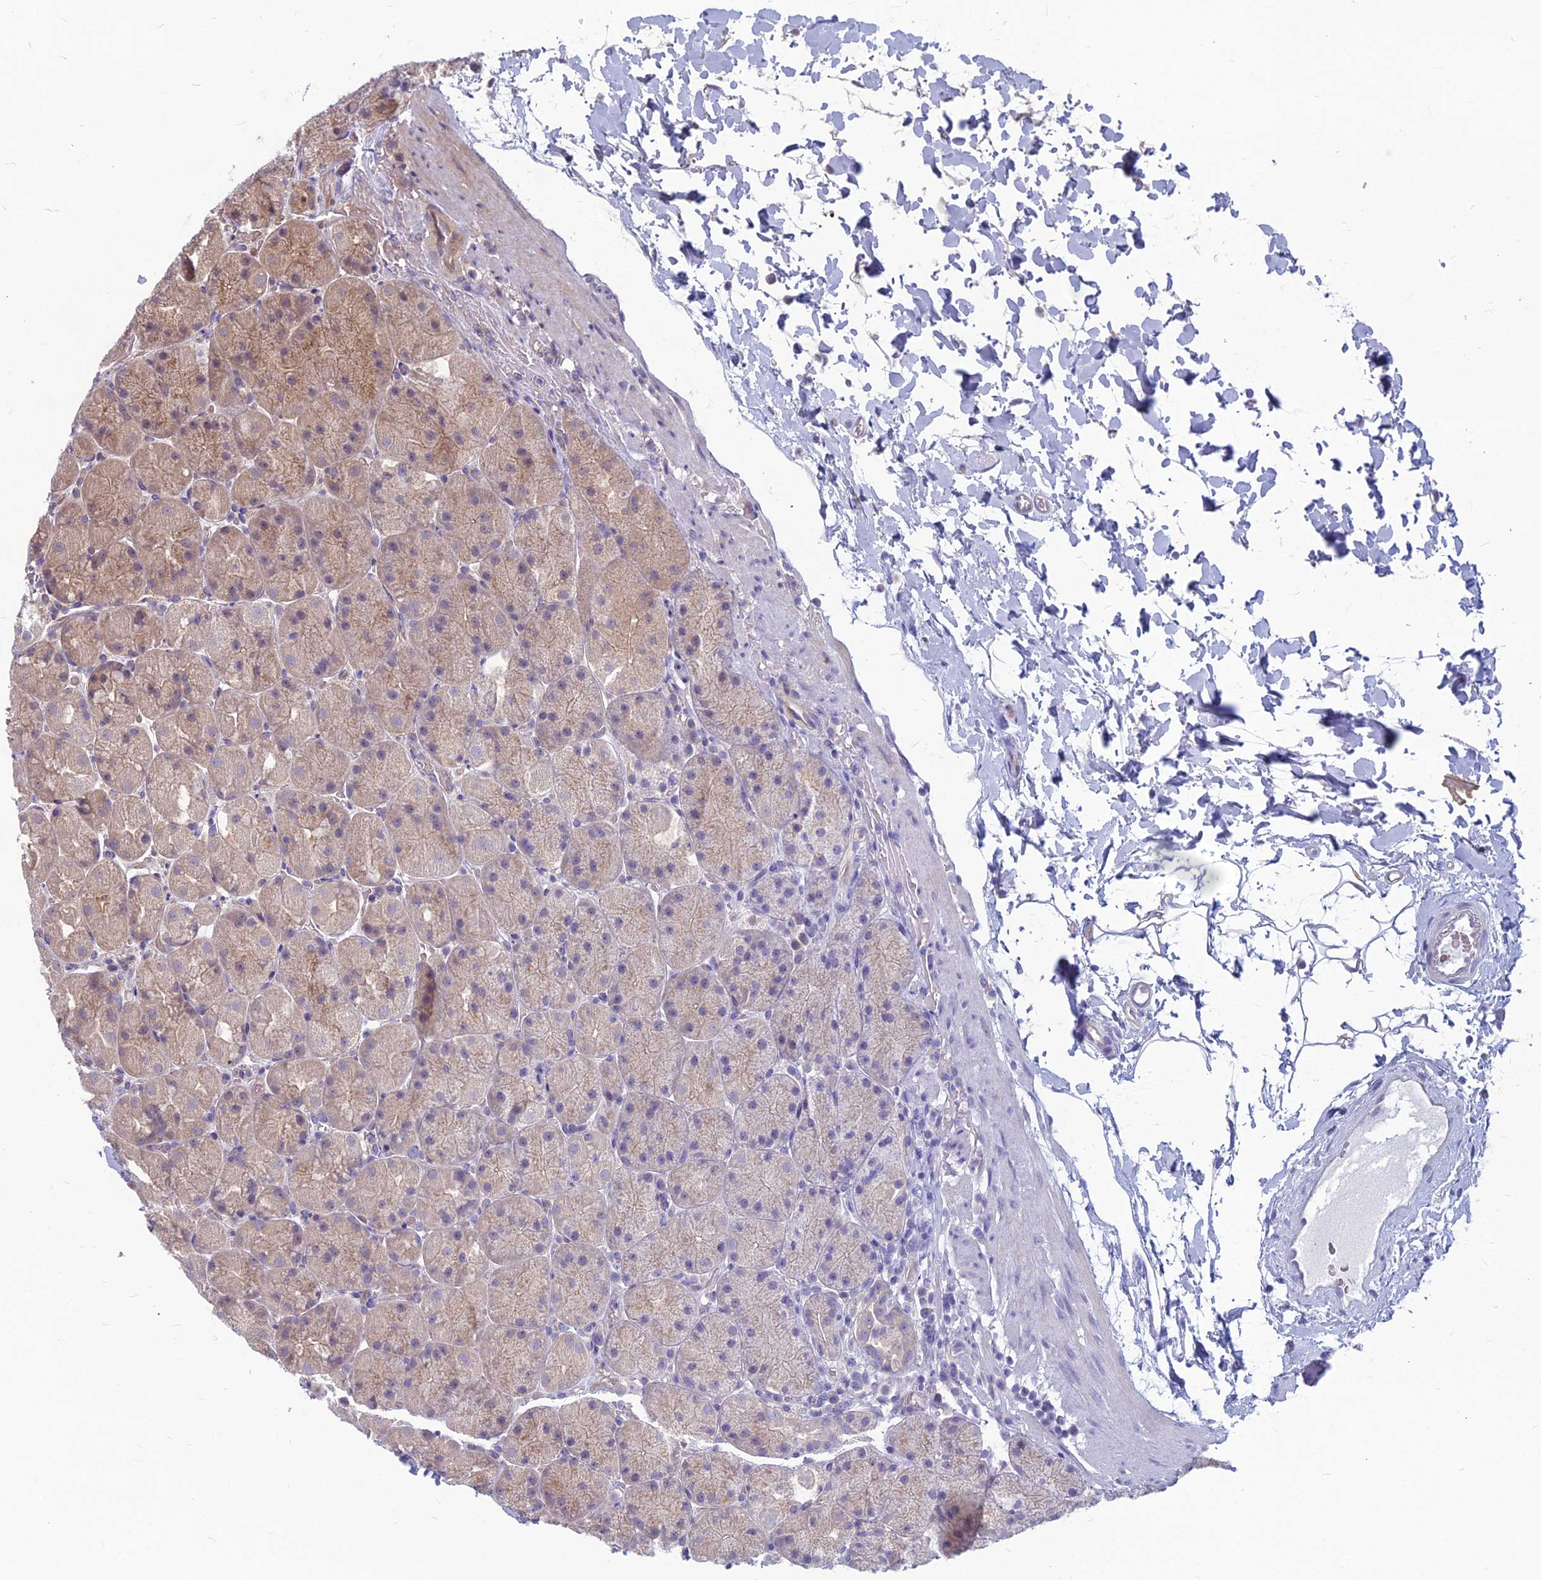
{"staining": {"intensity": "moderate", "quantity": "25%-75%", "location": "cytoplasmic/membranous"}, "tissue": "stomach", "cell_type": "Glandular cells", "image_type": "normal", "snomed": [{"axis": "morphology", "description": "Normal tissue, NOS"}, {"axis": "topography", "description": "Stomach, upper"}, {"axis": "topography", "description": "Stomach, lower"}], "caption": "Protein staining of unremarkable stomach reveals moderate cytoplasmic/membranous positivity in approximately 25%-75% of glandular cells.", "gene": "MFSD8", "patient": {"sex": "male", "age": 67}}